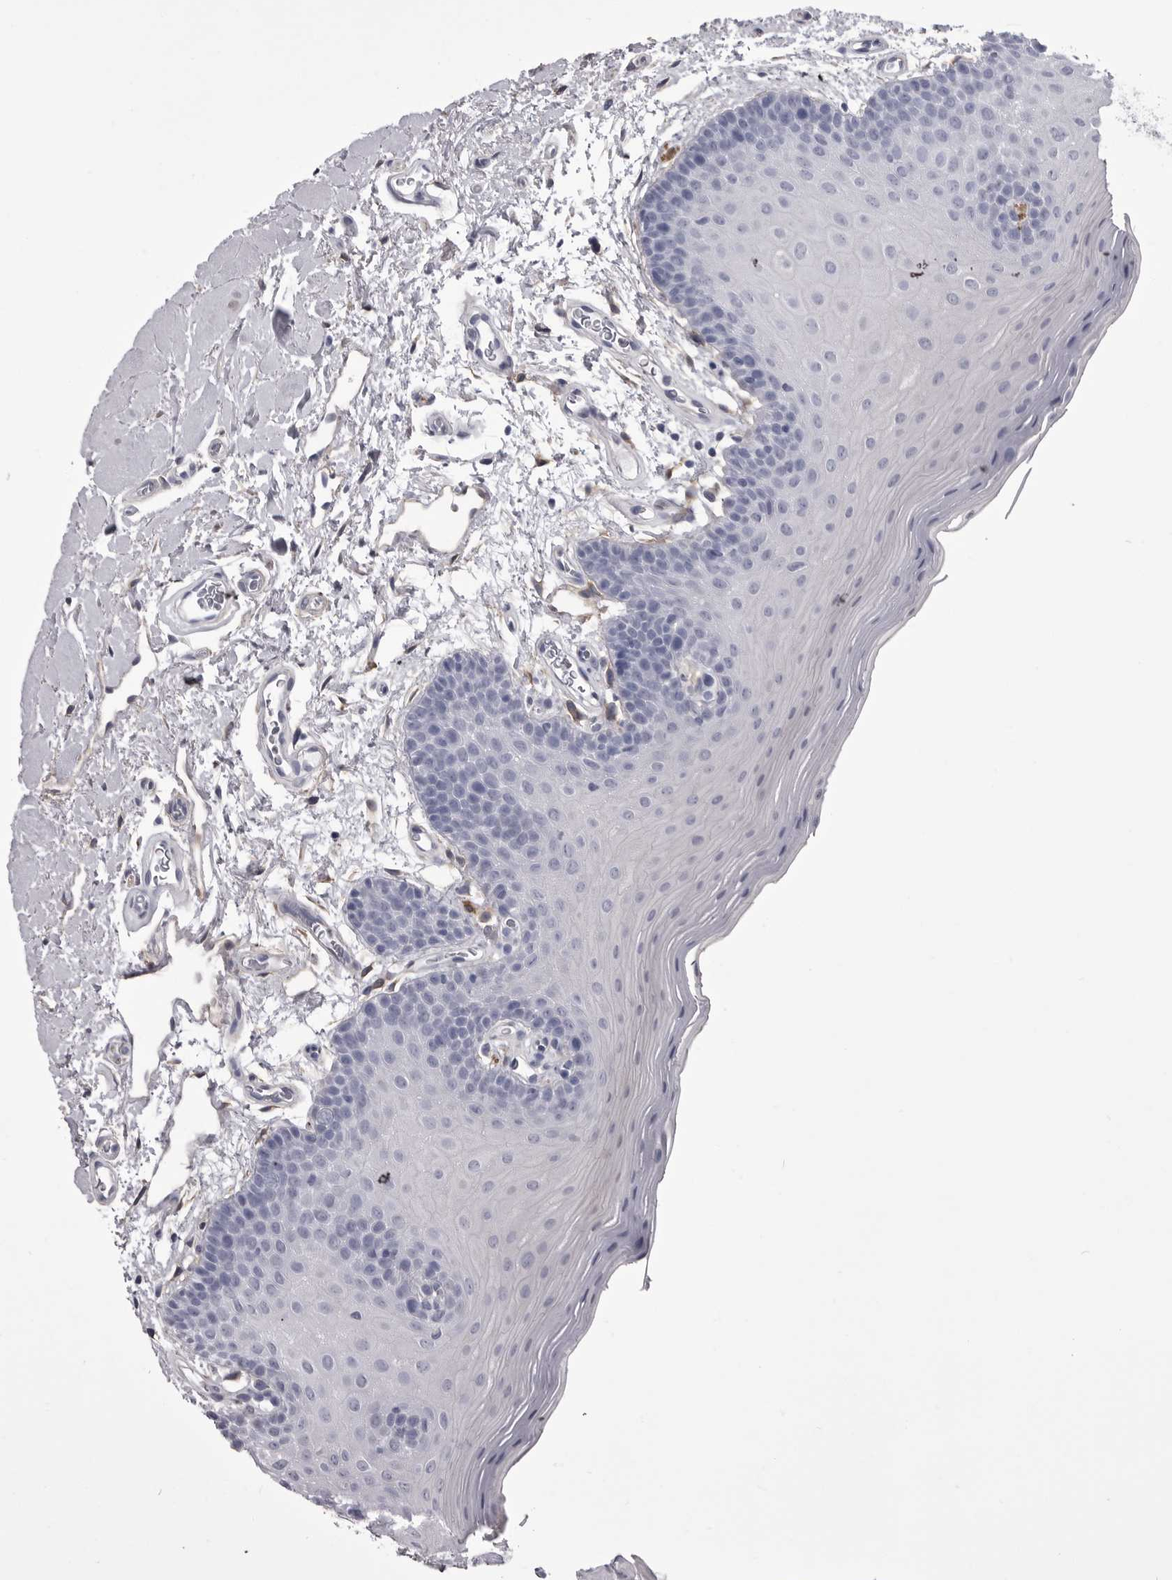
{"staining": {"intensity": "negative", "quantity": "none", "location": "none"}, "tissue": "oral mucosa", "cell_type": "Squamous epithelial cells", "image_type": "normal", "snomed": [{"axis": "morphology", "description": "Normal tissue, NOS"}, {"axis": "topography", "description": "Oral tissue"}], "caption": "High power microscopy photomicrograph of an immunohistochemistry micrograph of benign oral mucosa, revealing no significant positivity in squamous epithelial cells. The staining was performed using DAB to visualize the protein expression in brown, while the nuclei were stained in blue with hematoxylin (Magnification: 20x).", "gene": "ANK2", "patient": {"sex": "male", "age": 62}}